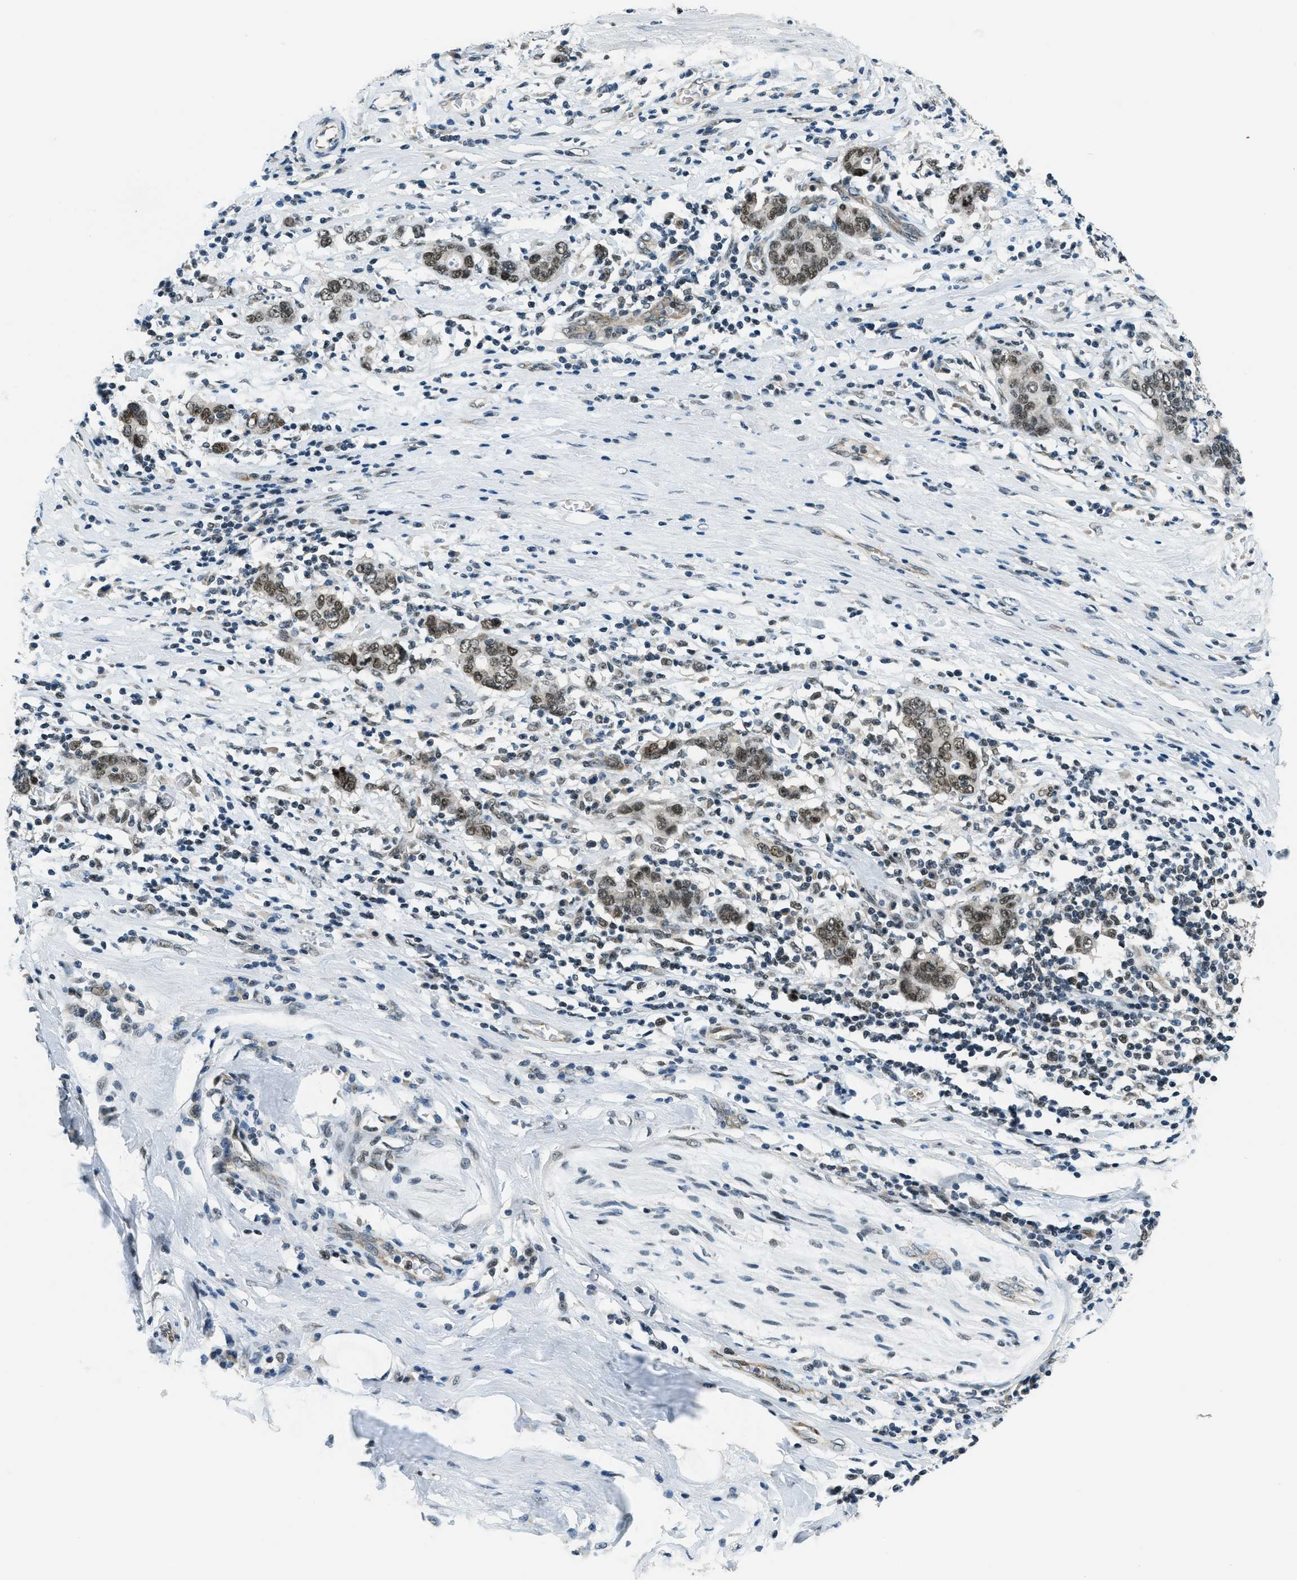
{"staining": {"intensity": "moderate", "quantity": ">75%", "location": "nuclear"}, "tissue": "stomach cancer", "cell_type": "Tumor cells", "image_type": "cancer", "snomed": [{"axis": "morphology", "description": "Adenocarcinoma, NOS"}, {"axis": "topography", "description": "Stomach, lower"}], "caption": "Immunohistochemistry (IHC) micrograph of neoplastic tissue: adenocarcinoma (stomach) stained using IHC demonstrates medium levels of moderate protein expression localized specifically in the nuclear of tumor cells, appearing as a nuclear brown color.", "gene": "KLF6", "patient": {"sex": "female", "age": 72}}